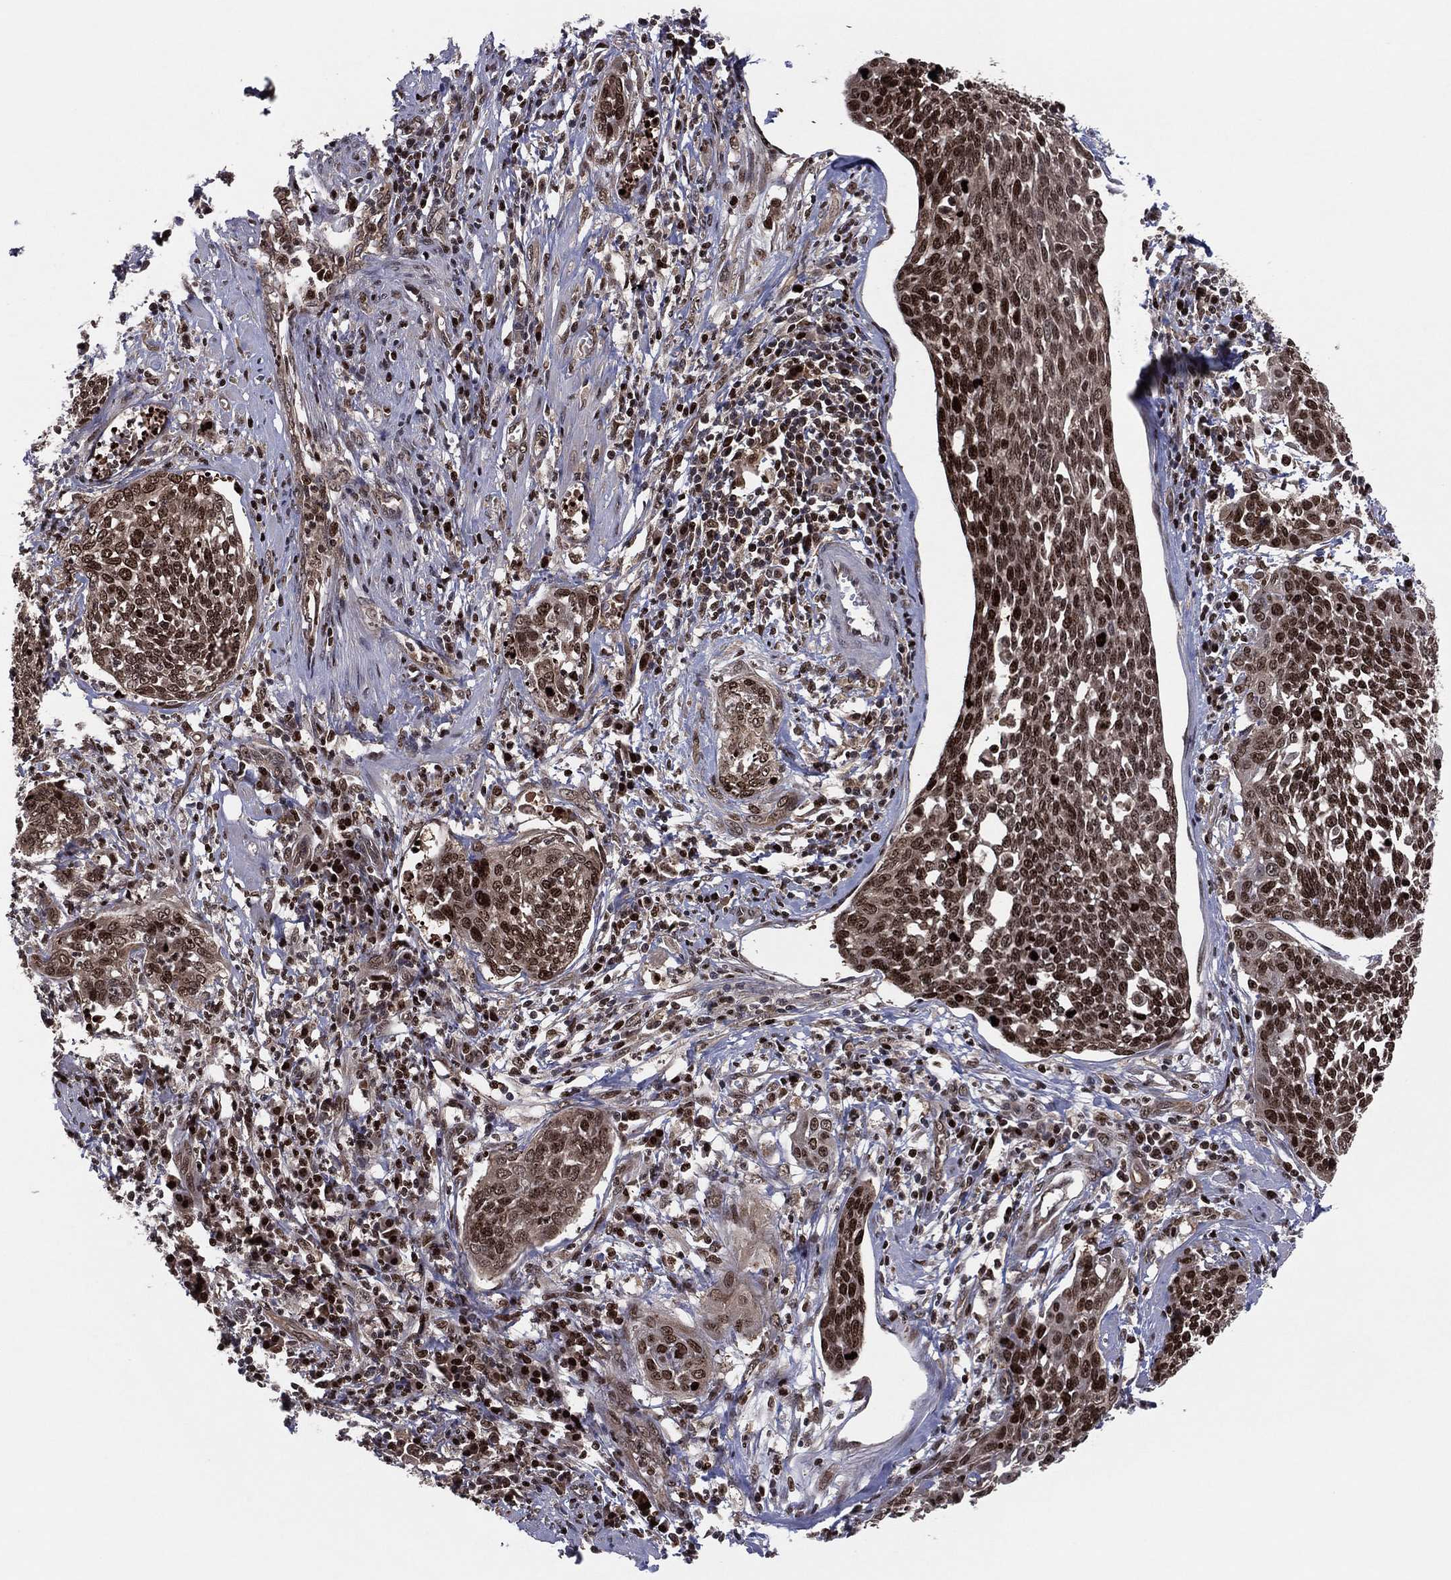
{"staining": {"intensity": "strong", "quantity": ">75%", "location": "cytoplasmic/membranous,nuclear"}, "tissue": "cervical cancer", "cell_type": "Tumor cells", "image_type": "cancer", "snomed": [{"axis": "morphology", "description": "Squamous cell carcinoma, NOS"}, {"axis": "topography", "description": "Cervix"}], "caption": "Brown immunohistochemical staining in squamous cell carcinoma (cervical) reveals strong cytoplasmic/membranous and nuclear positivity in approximately >75% of tumor cells. The protein of interest is stained brown, and the nuclei are stained in blue (DAB (3,3'-diaminobenzidine) IHC with brightfield microscopy, high magnification).", "gene": "PSMA1", "patient": {"sex": "female", "age": 34}}